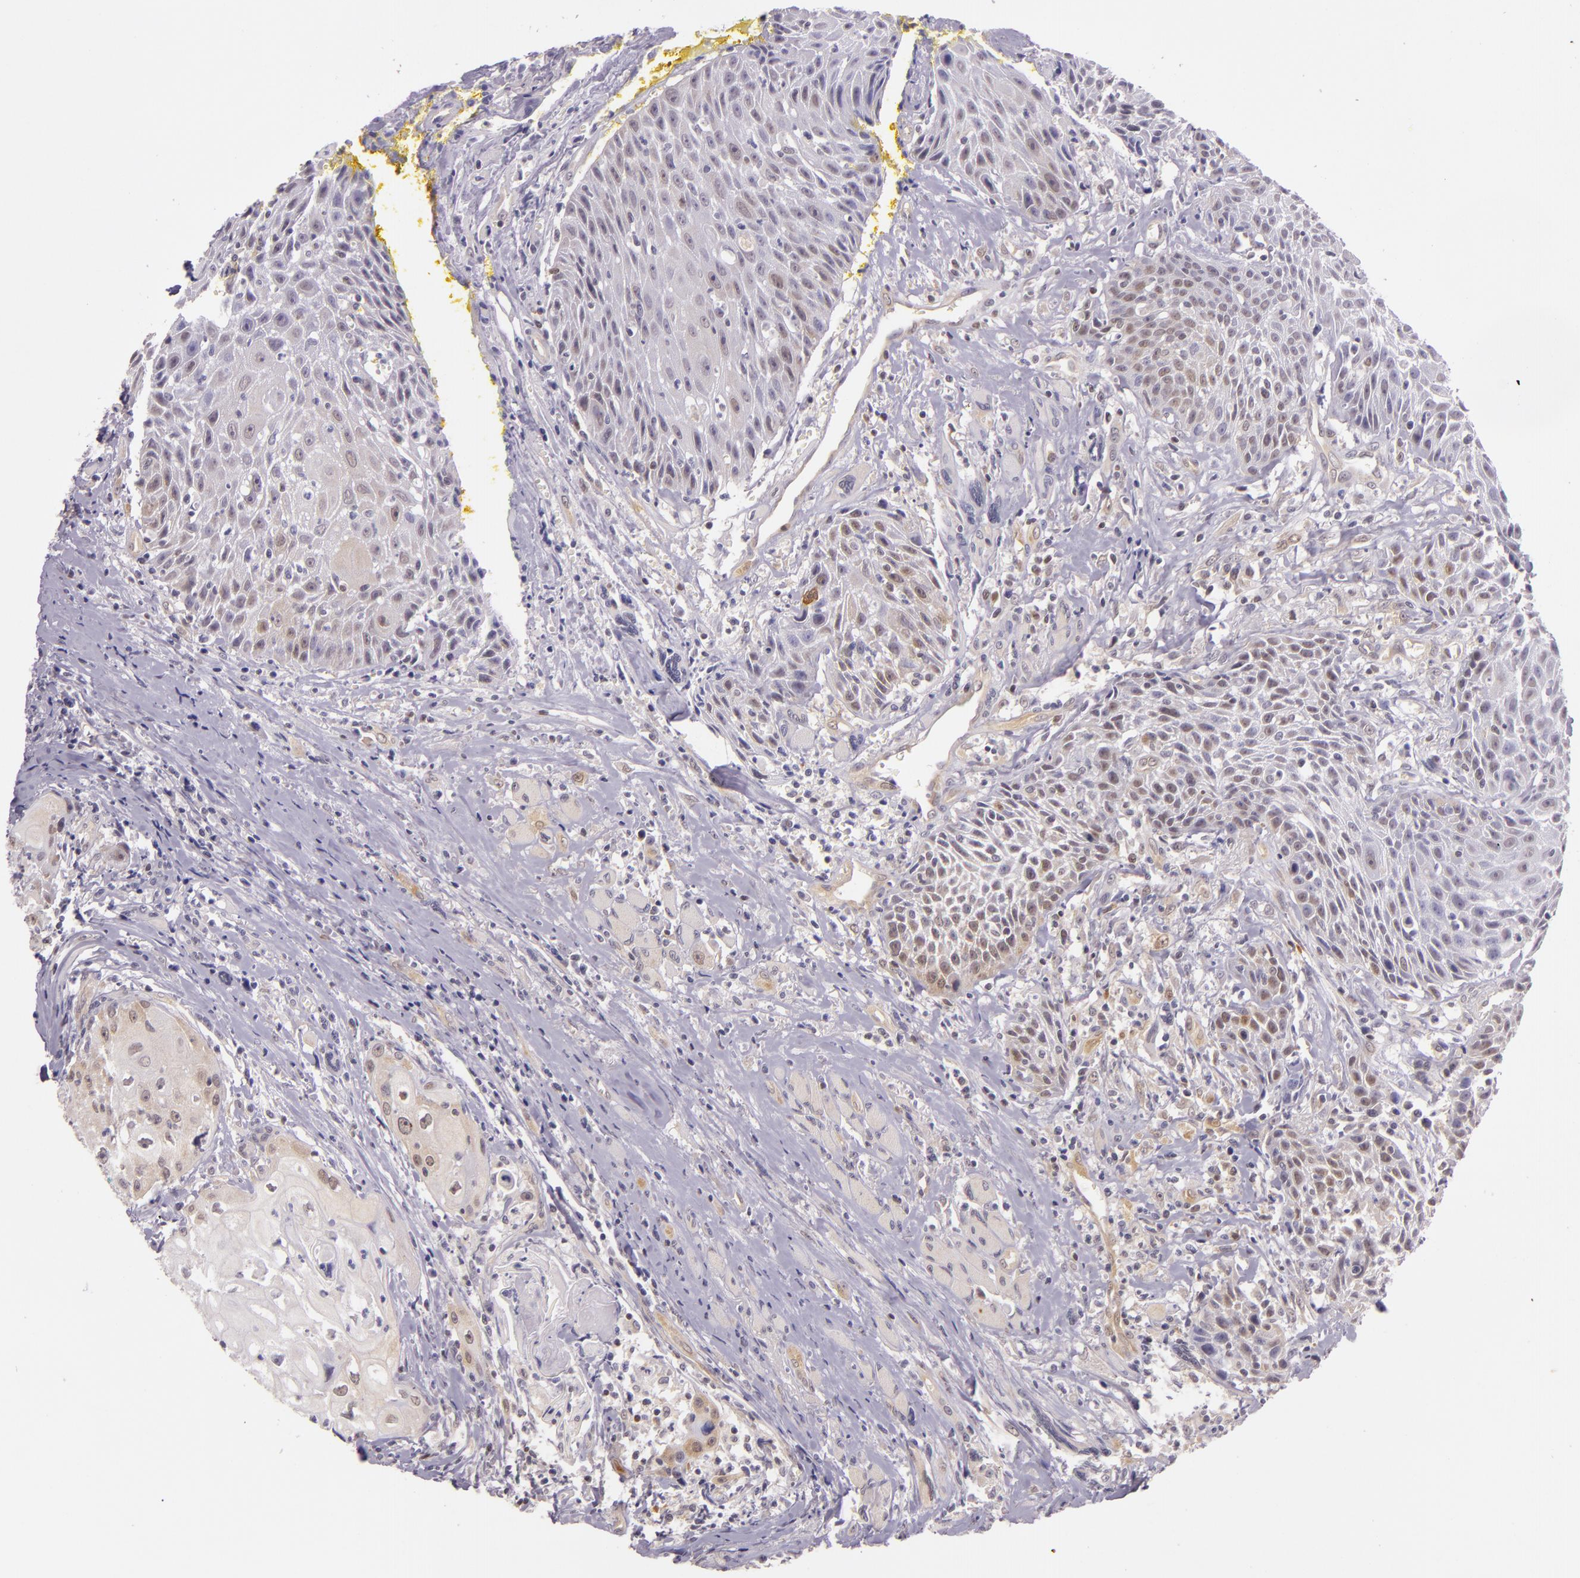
{"staining": {"intensity": "moderate", "quantity": "25%-75%", "location": "nuclear"}, "tissue": "head and neck cancer", "cell_type": "Tumor cells", "image_type": "cancer", "snomed": [{"axis": "morphology", "description": "Squamous cell carcinoma, NOS"}, {"axis": "topography", "description": "Oral tissue"}, {"axis": "topography", "description": "Head-Neck"}], "caption": "Head and neck cancer (squamous cell carcinoma) tissue demonstrates moderate nuclear staining in about 25%-75% of tumor cells", "gene": "HSPA8", "patient": {"sex": "female", "age": 82}}